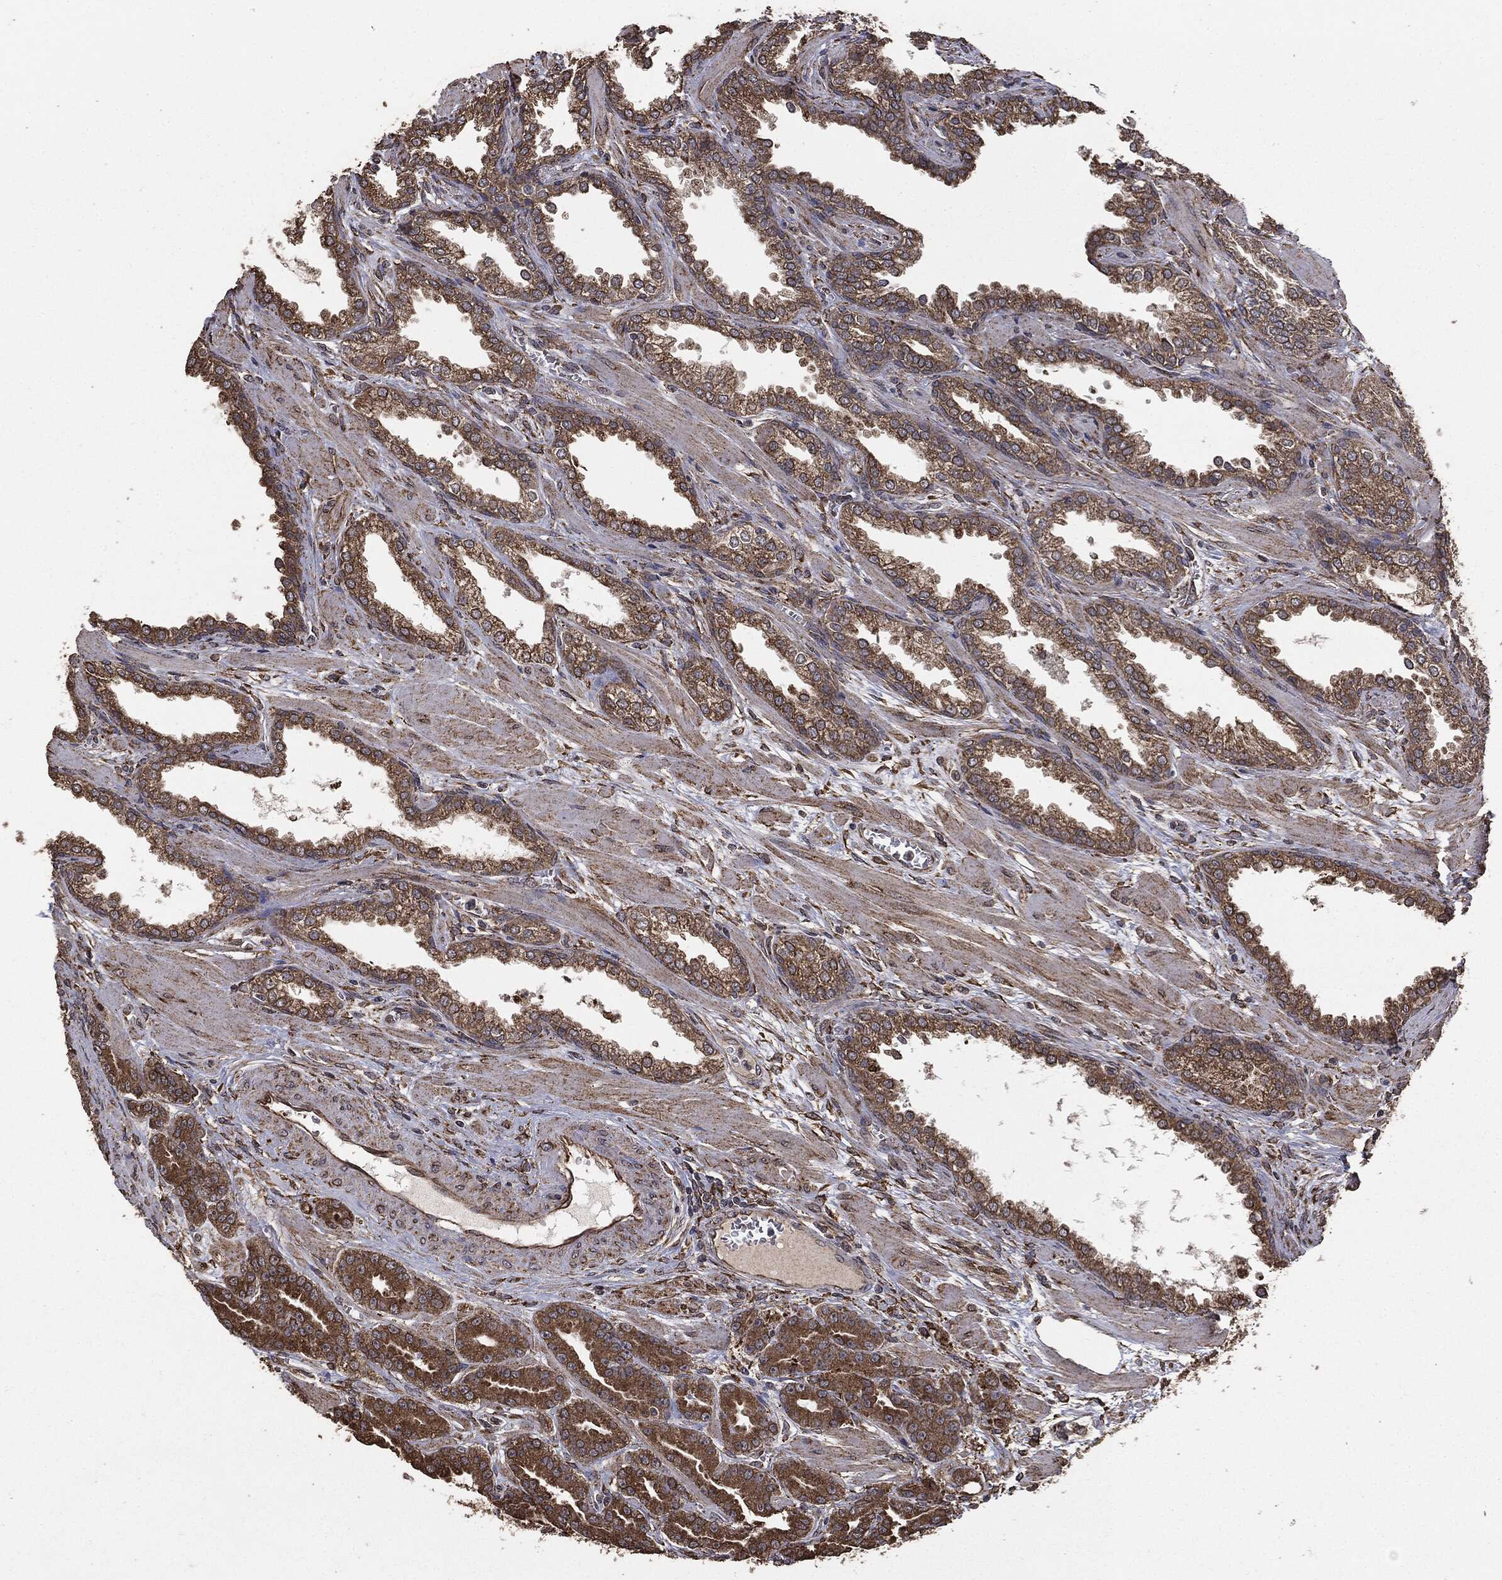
{"staining": {"intensity": "strong", "quantity": ">75%", "location": "cytoplasmic/membranous"}, "tissue": "prostate cancer", "cell_type": "Tumor cells", "image_type": "cancer", "snomed": [{"axis": "morphology", "description": "Adenocarcinoma, High grade"}, {"axis": "topography", "description": "Prostate"}], "caption": "DAB immunohistochemical staining of human prostate cancer (high-grade adenocarcinoma) exhibits strong cytoplasmic/membranous protein expression in approximately >75% of tumor cells.", "gene": "MTOR", "patient": {"sex": "male", "age": 60}}